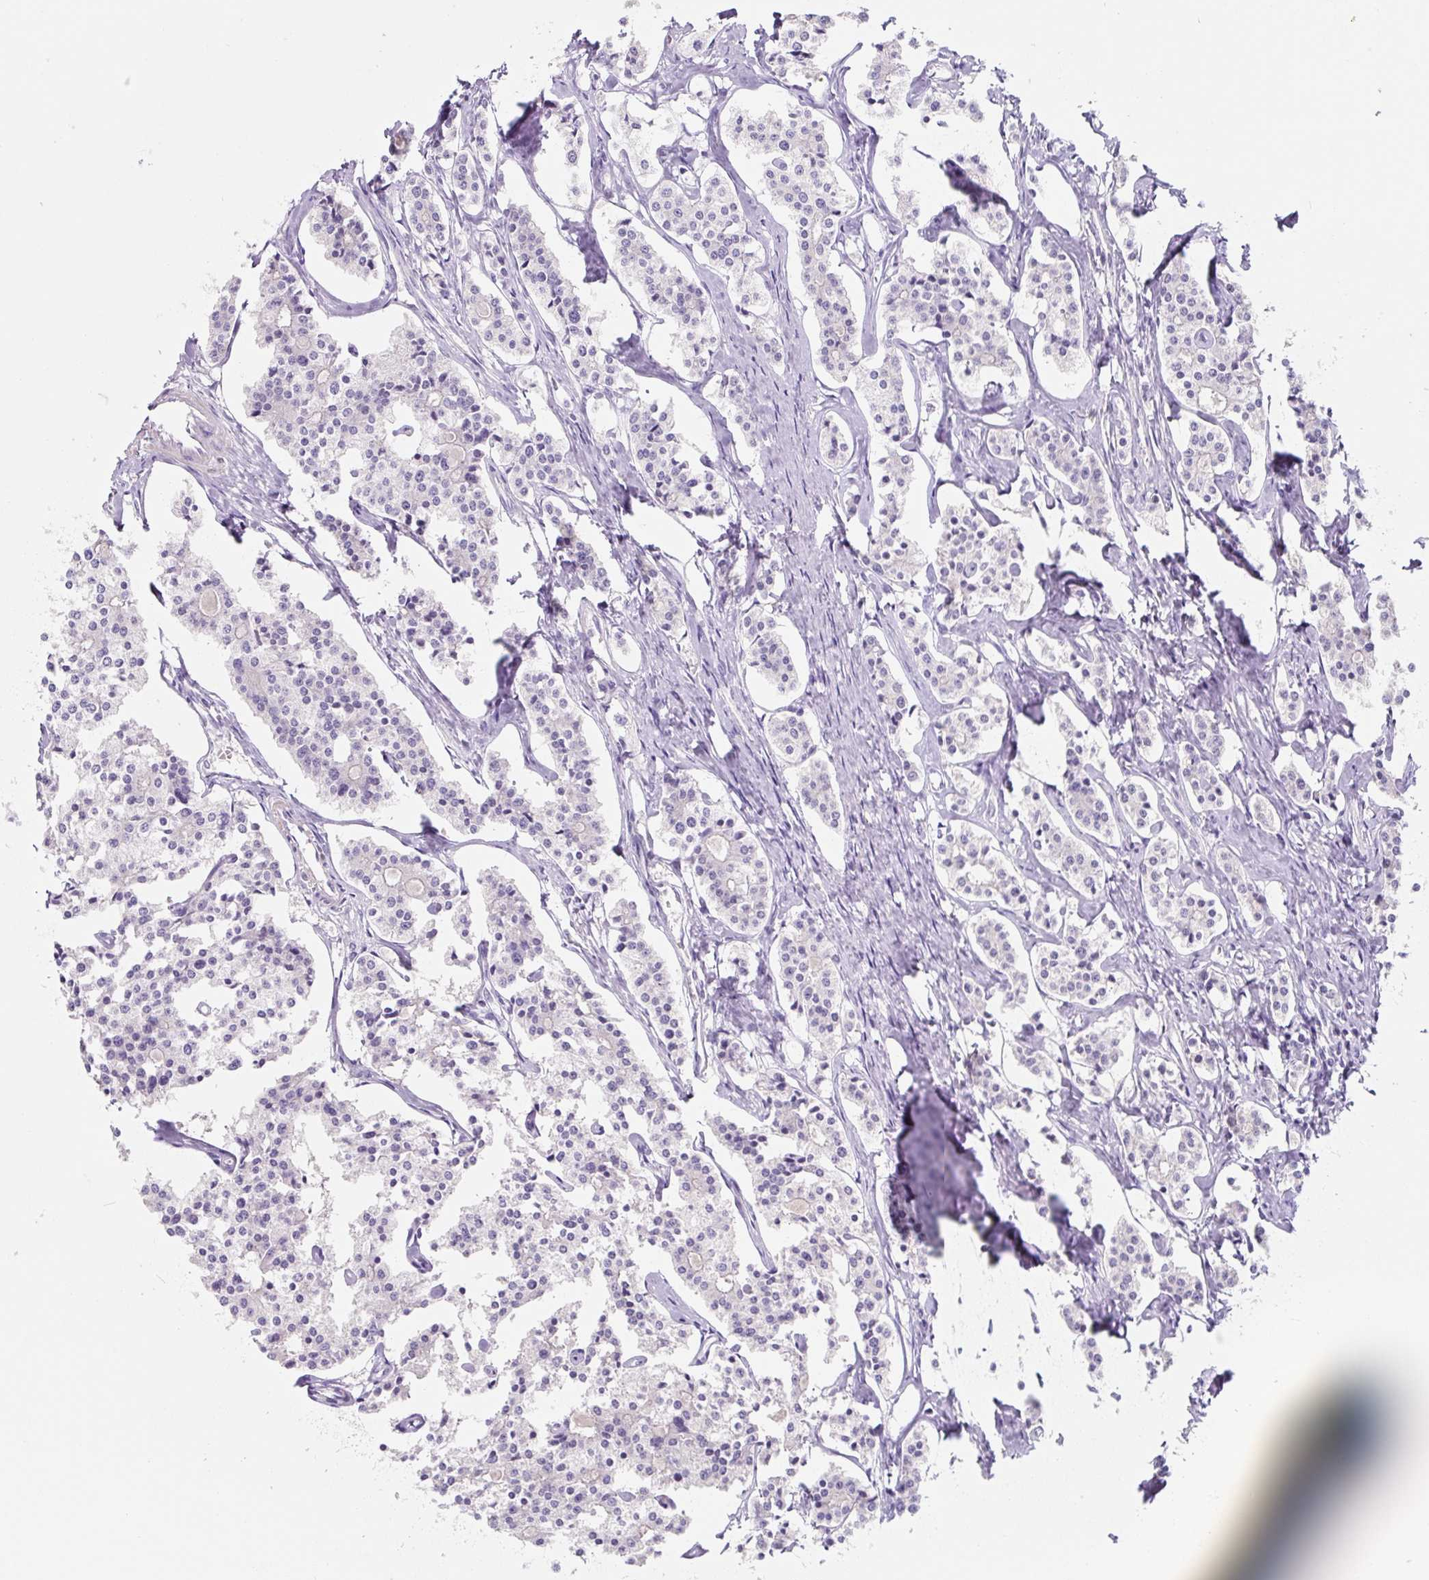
{"staining": {"intensity": "negative", "quantity": "none", "location": "none"}, "tissue": "carcinoid", "cell_type": "Tumor cells", "image_type": "cancer", "snomed": [{"axis": "morphology", "description": "Carcinoid, malignant, NOS"}, {"axis": "topography", "description": "Small intestine"}], "caption": "This histopathology image is of malignant carcinoid stained with immunohistochemistry (IHC) to label a protein in brown with the nuclei are counter-stained blue. There is no positivity in tumor cells. Brightfield microscopy of immunohistochemistry stained with DAB (3,3'-diaminobenzidine) (brown) and hematoxylin (blue), captured at high magnification.", "gene": "CCL25", "patient": {"sex": "male", "age": 63}}